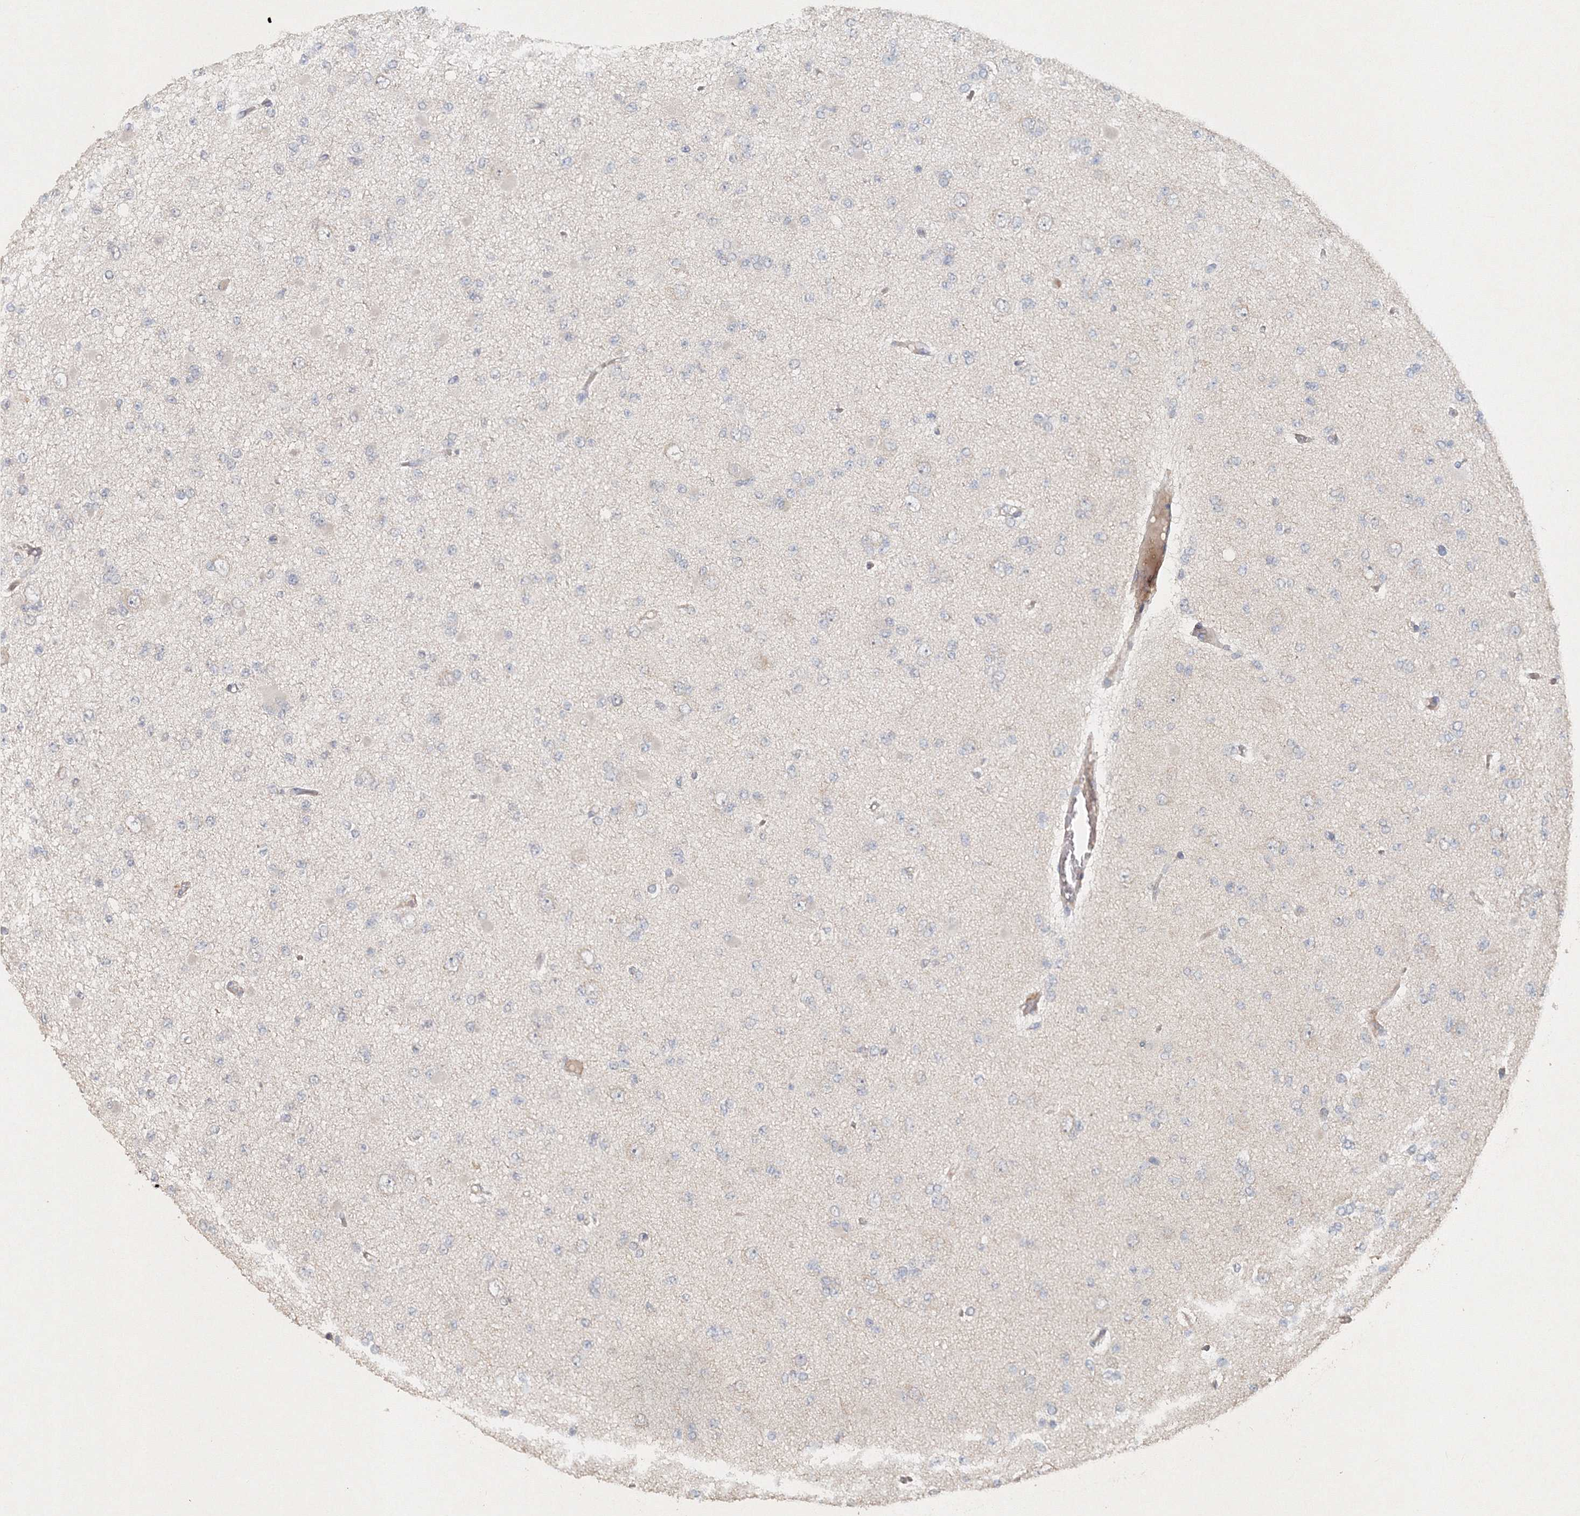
{"staining": {"intensity": "negative", "quantity": "none", "location": "none"}, "tissue": "glioma", "cell_type": "Tumor cells", "image_type": "cancer", "snomed": [{"axis": "morphology", "description": "Glioma, malignant, Low grade"}, {"axis": "topography", "description": "Brain"}], "caption": "Immunohistochemical staining of human malignant low-grade glioma exhibits no significant staining in tumor cells.", "gene": "NALF2", "patient": {"sex": "female", "age": 22}}